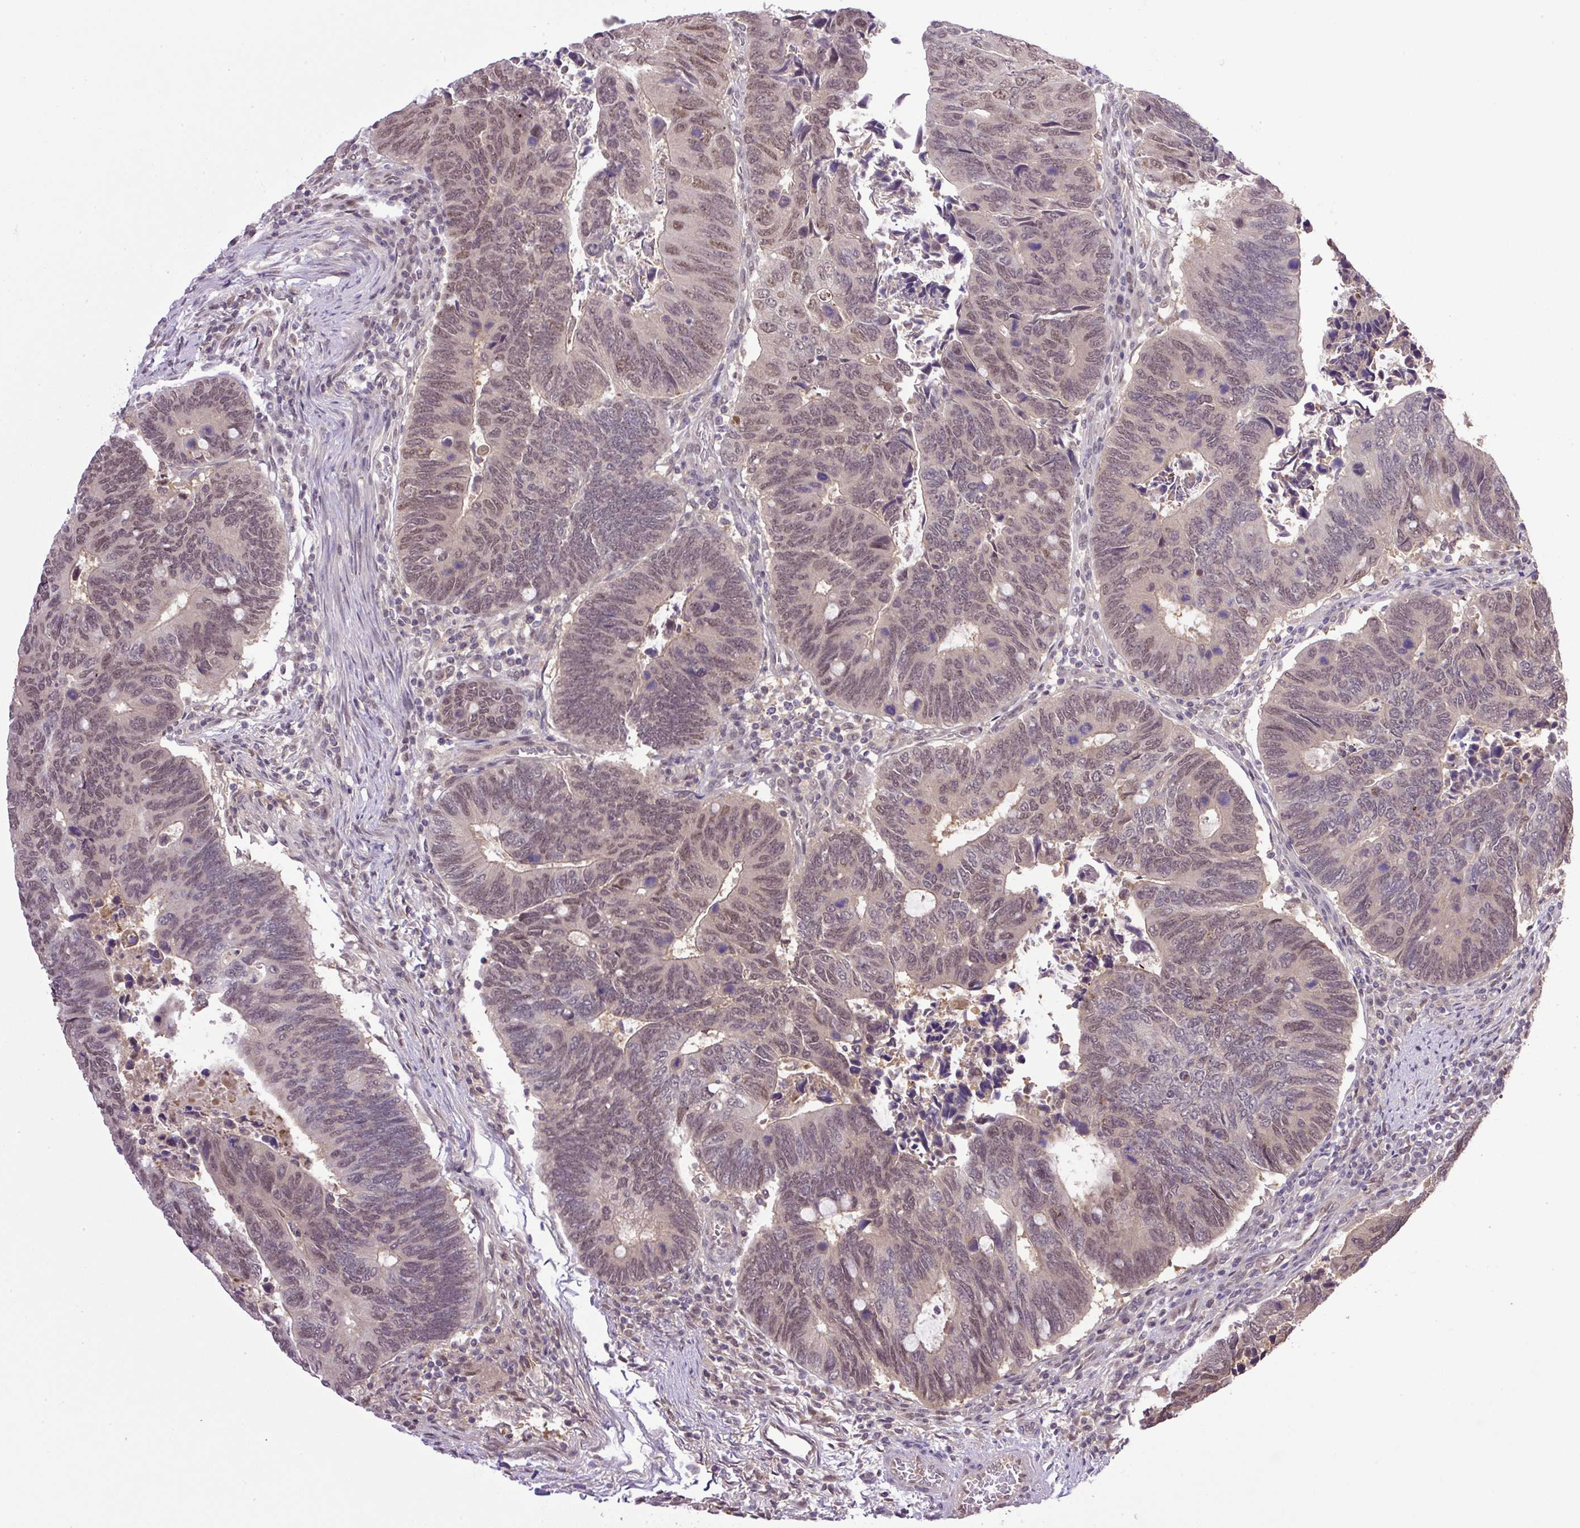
{"staining": {"intensity": "moderate", "quantity": "25%-75%", "location": "nuclear"}, "tissue": "colorectal cancer", "cell_type": "Tumor cells", "image_type": "cancer", "snomed": [{"axis": "morphology", "description": "Adenocarcinoma, NOS"}, {"axis": "topography", "description": "Colon"}], "caption": "High-power microscopy captured an IHC micrograph of adenocarcinoma (colorectal), revealing moderate nuclear expression in about 25%-75% of tumor cells.", "gene": "SGTA", "patient": {"sex": "male", "age": 87}}